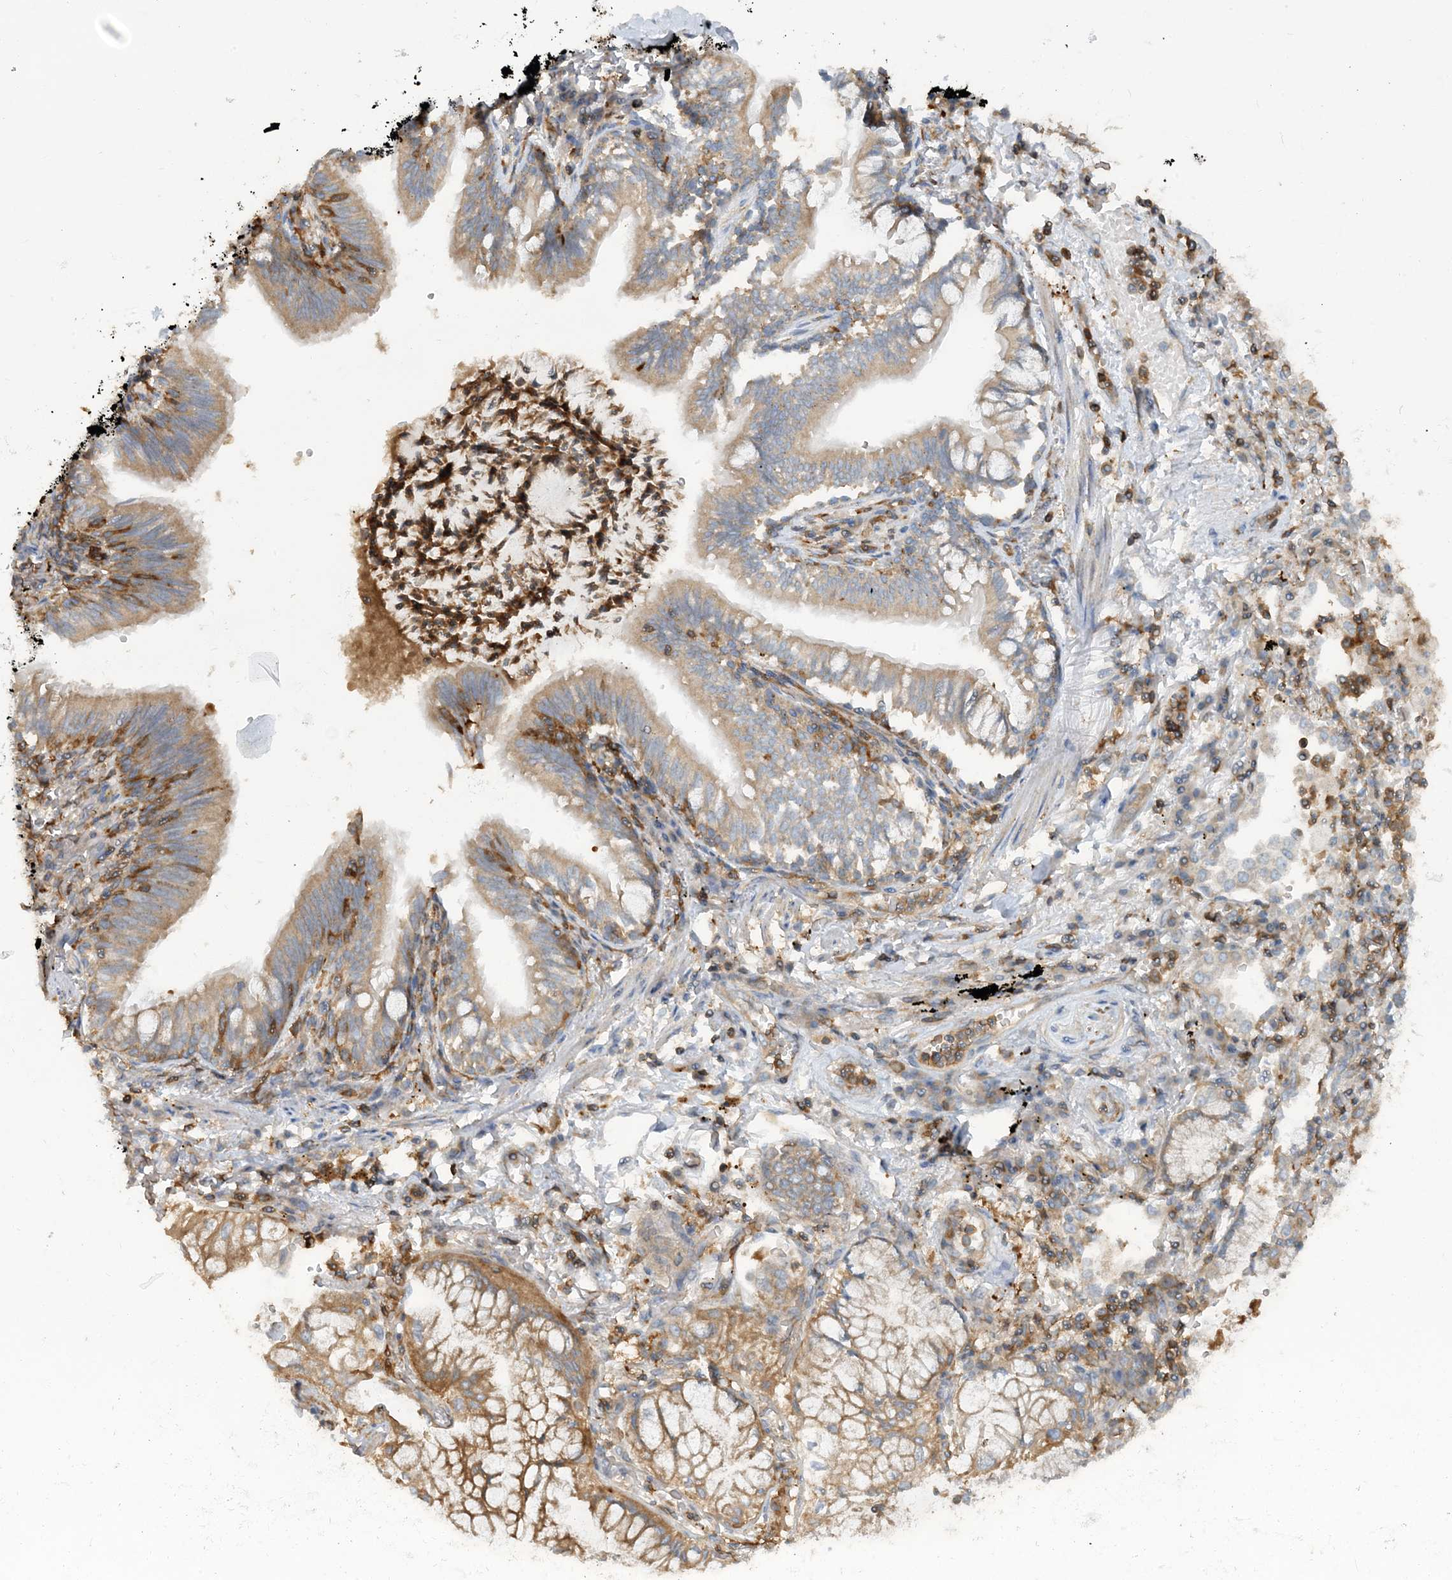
{"staining": {"intensity": "moderate", "quantity": ">75%", "location": "cytoplasmic/membranous"}, "tissue": "lung cancer", "cell_type": "Tumor cells", "image_type": "cancer", "snomed": [{"axis": "morphology", "description": "Adenocarcinoma, NOS"}, {"axis": "topography", "description": "Lung"}], "caption": "A brown stain highlights moderate cytoplasmic/membranous expression of a protein in adenocarcinoma (lung) tumor cells.", "gene": "SFMBT2", "patient": {"sex": "female", "age": 70}}